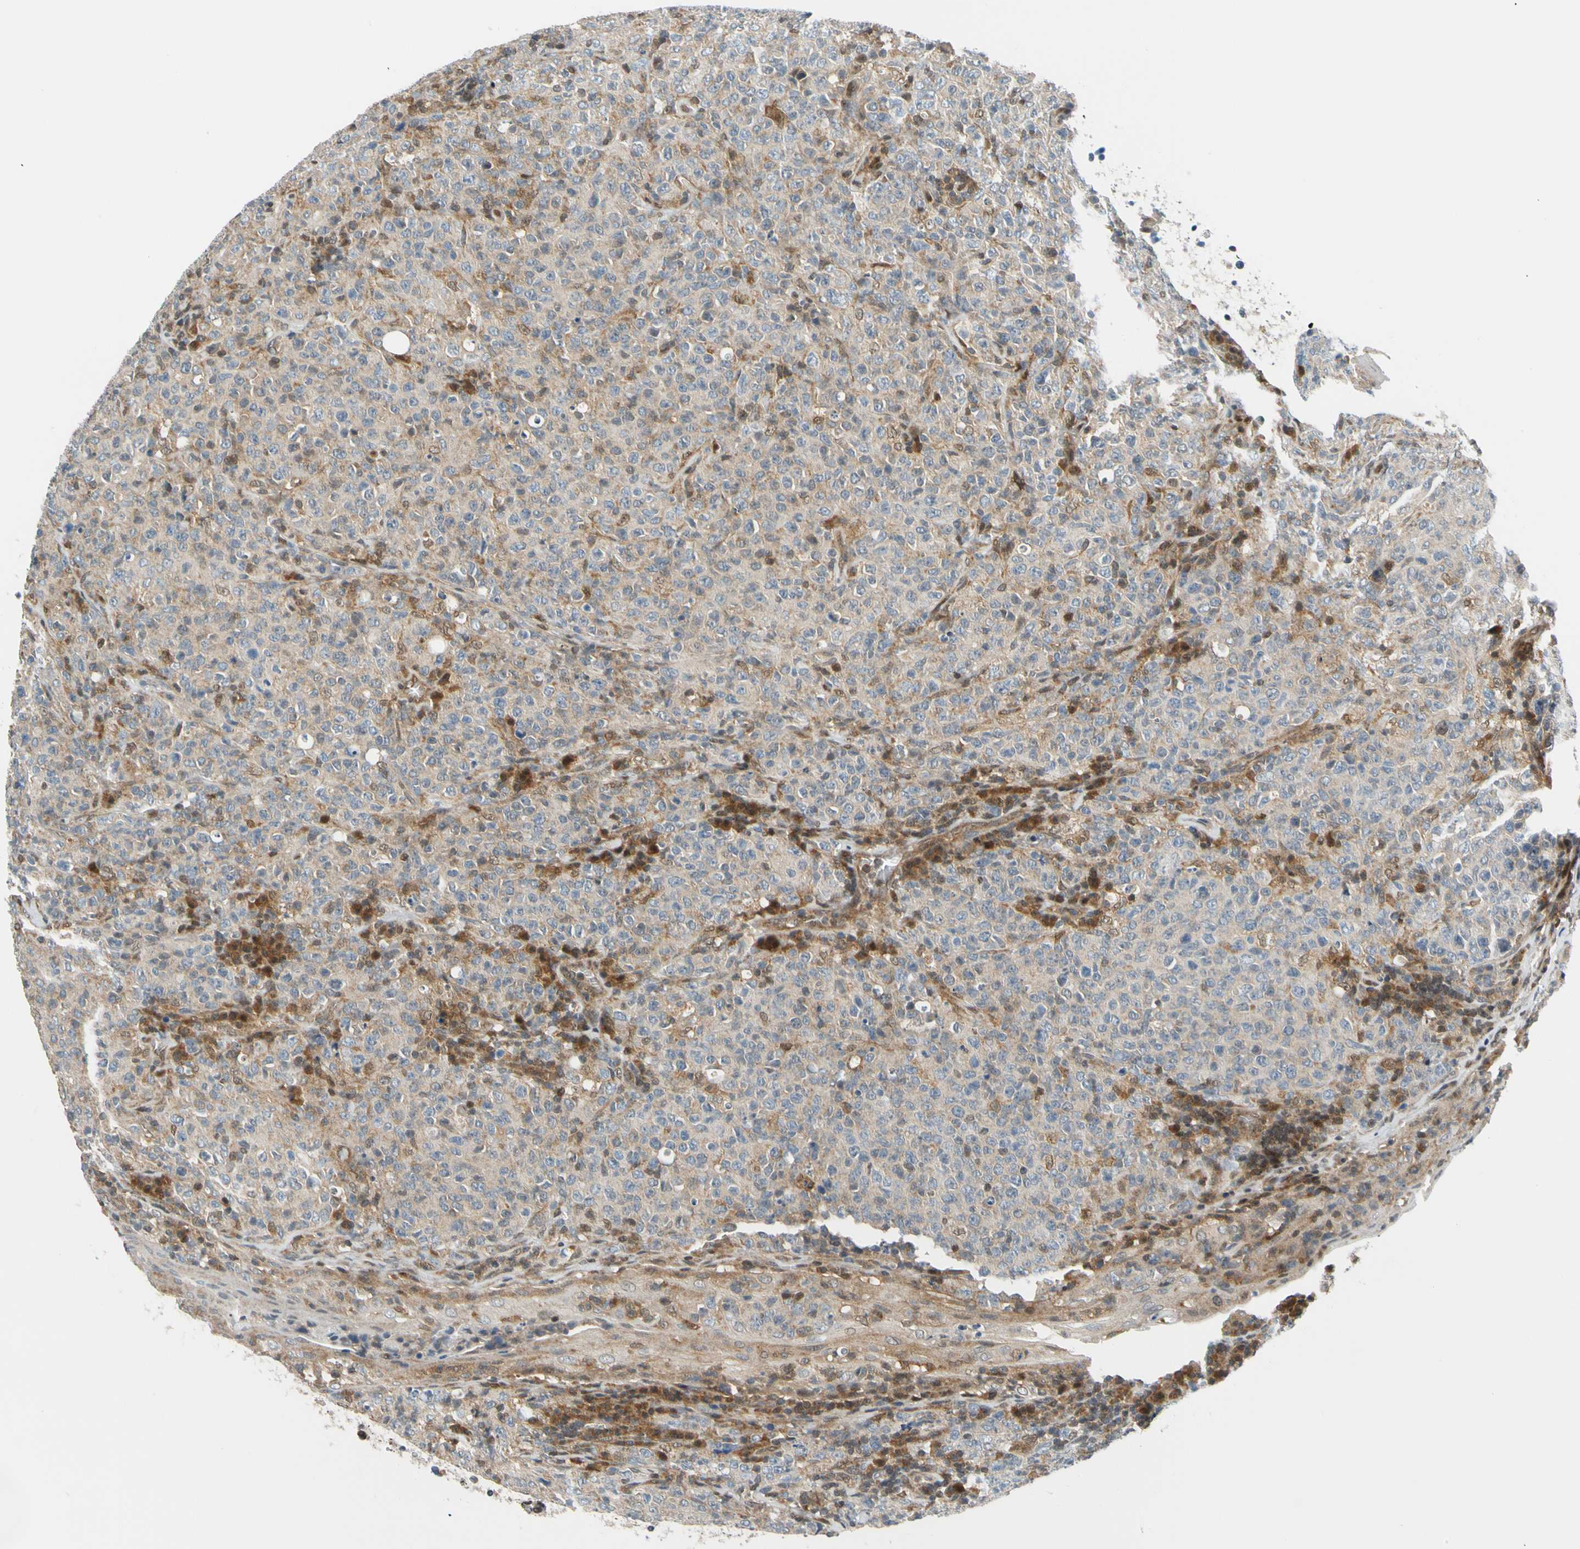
{"staining": {"intensity": "negative", "quantity": "none", "location": "none"}, "tissue": "lymphoma", "cell_type": "Tumor cells", "image_type": "cancer", "snomed": [{"axis": "morphology", "description": "Malignant lymphoma, non-Hodgkin's type, High grade"}, {"axis": "topography", "description": "Tonsil"}], "caption": "A high-resolution photomicrograph shows IHC staining of lymphoma, which exhibits no significant positivity in tumor cells. Brightfield microscopy of IHC stained with DAB (3,3'-diaminobenzidine) (brown) and hematoxylin (blue), captured at high magnification.", "gene": "MAPK9", "patient": {"sex": "female", "age": 36}}